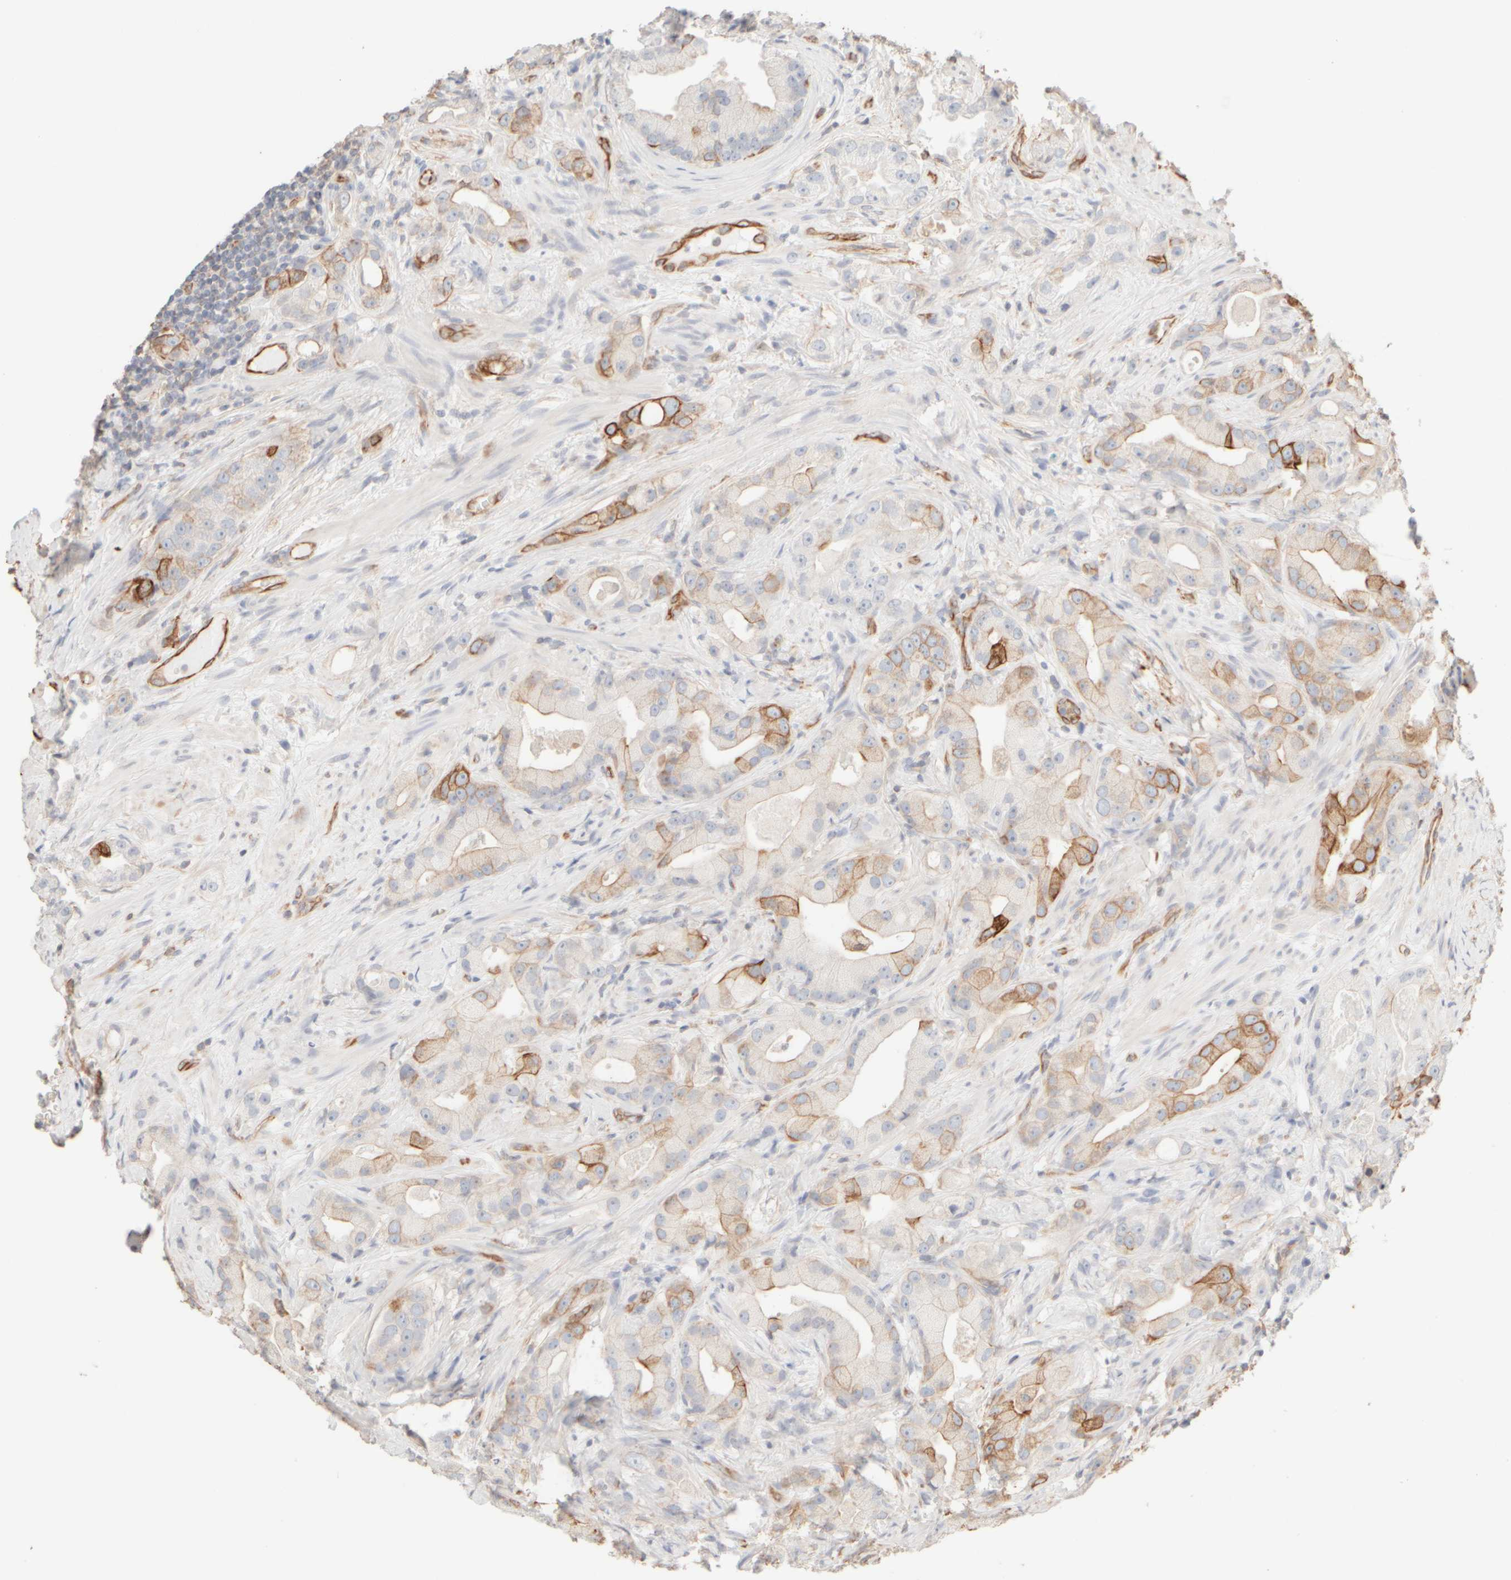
{"staining": {"intensity": "moderate", "quantity": "<25%", "location": "cytoplasmic/membranous"}, "tissue": "prostate cancer", "cell_type": "Tumor cells", "image_type": "cancer", "snomed": [{"axis": "morphology", "description": "Adenocarcinoma, High grade"}, {"axis": "topography", "description": "Prostate"}], "caption": "A high-resolution micrograph shows immunohistochemistry (IHC) staining of high-grade adenocarcinoma (prostate), which reveals moderate cytoplasmic/membranous positivity in about <25% of tumor cells.", "gene": "KRT15", "patient": {"sex": "male", "age": 63}}